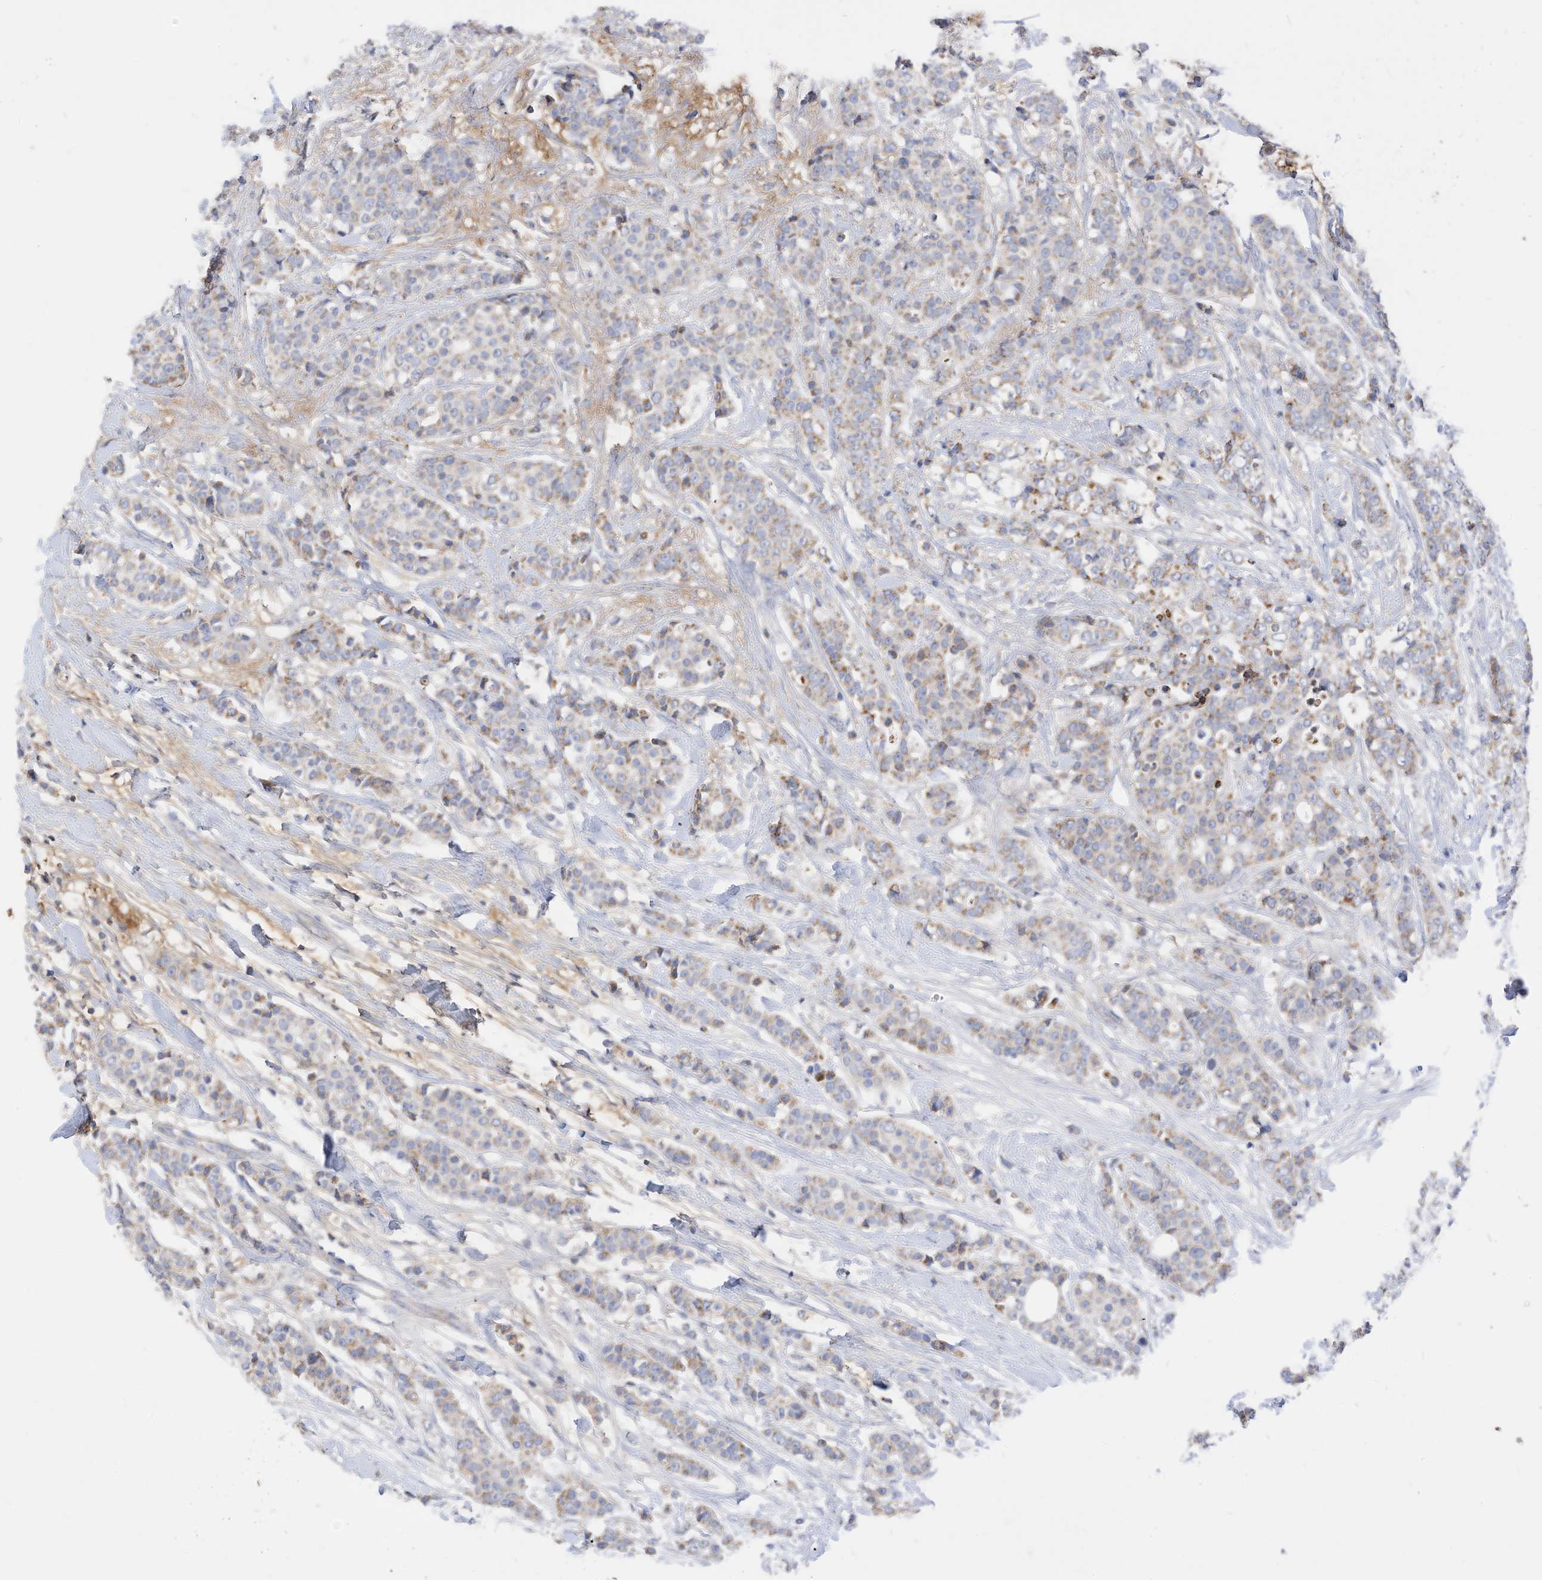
{"staining": {"intensity": "weak", "quantity": ">75%", "location": "cytoplasmic/membranous"}, "tissue": "breast cancer", "cell_type": "Tumor cells", "image_type": "cancer", "snomed": [{"axis": "morphology", "description": "Lobular carcinoma"}, {"axis": "topography", "description": "Breast"}], "caption": "IHC of breast cancer (lobular carcinoma) displays low levels of weak cytoplasmic/membranous positivity in approximately >75% of tumor cells. The protein of interest is shown in brown color, while the nuclei are stained blue.", "gene": "RHOH", "patient": {"sex": "female", "age": 51}}